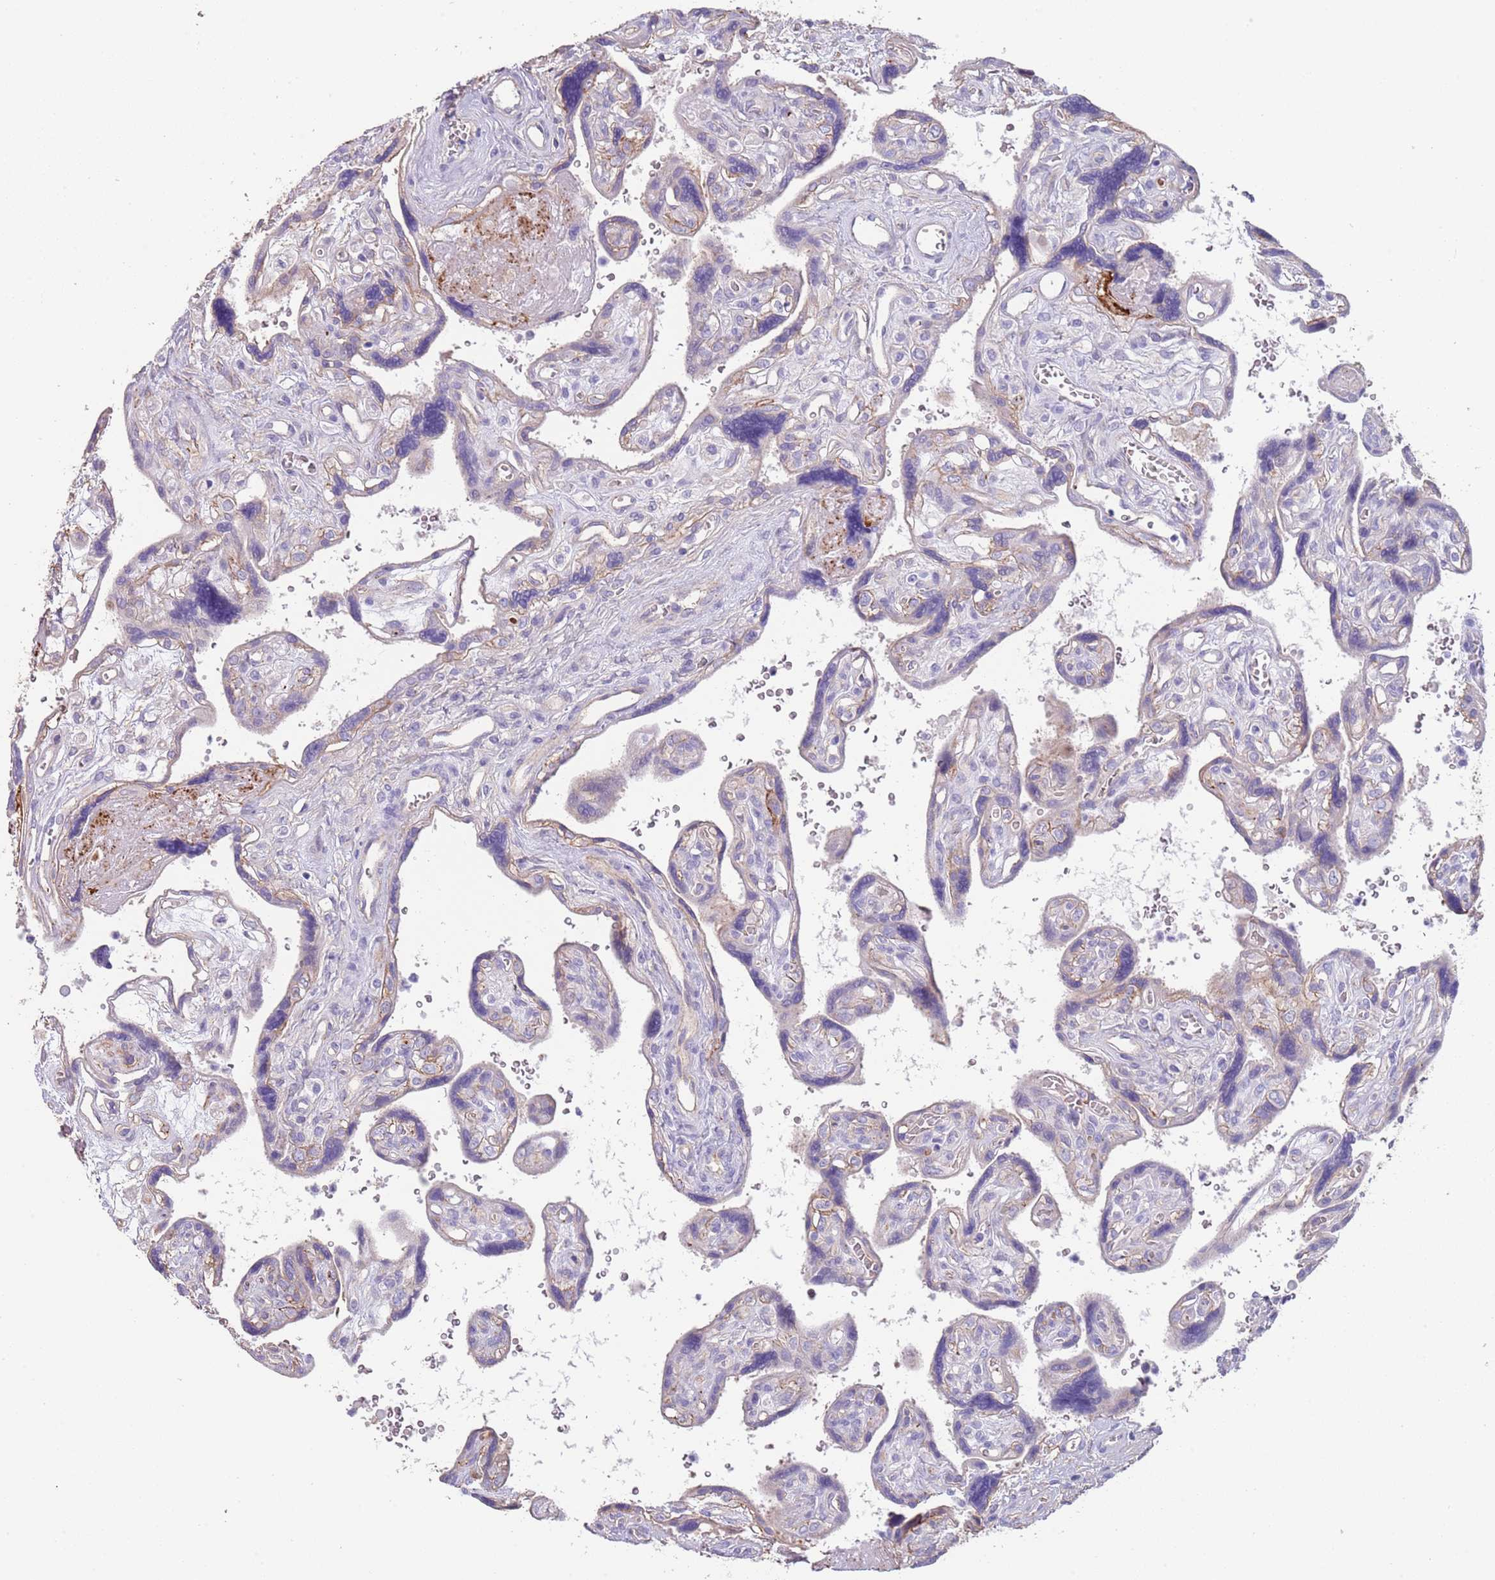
{"staining": {"intensity": "negative", "quantity": "none", "location": "none"}, "tissue": "placenta", "cell_type": "Trophoblastic cells", "image_type": "normal", "snomed": [{"axis": "morphology", "description": "Normal tissue, NOS"}, {"axis": "topography", "description": "Placenta"}], "caption": "Immunohistochemistry histopathology image of unremarkable placenta stained for a protein (brown), which demonstrates no positivity in trophoblastic cells.", "gene": "ENSG00000271254", "patient": {"sex": "female", "age": 39}}